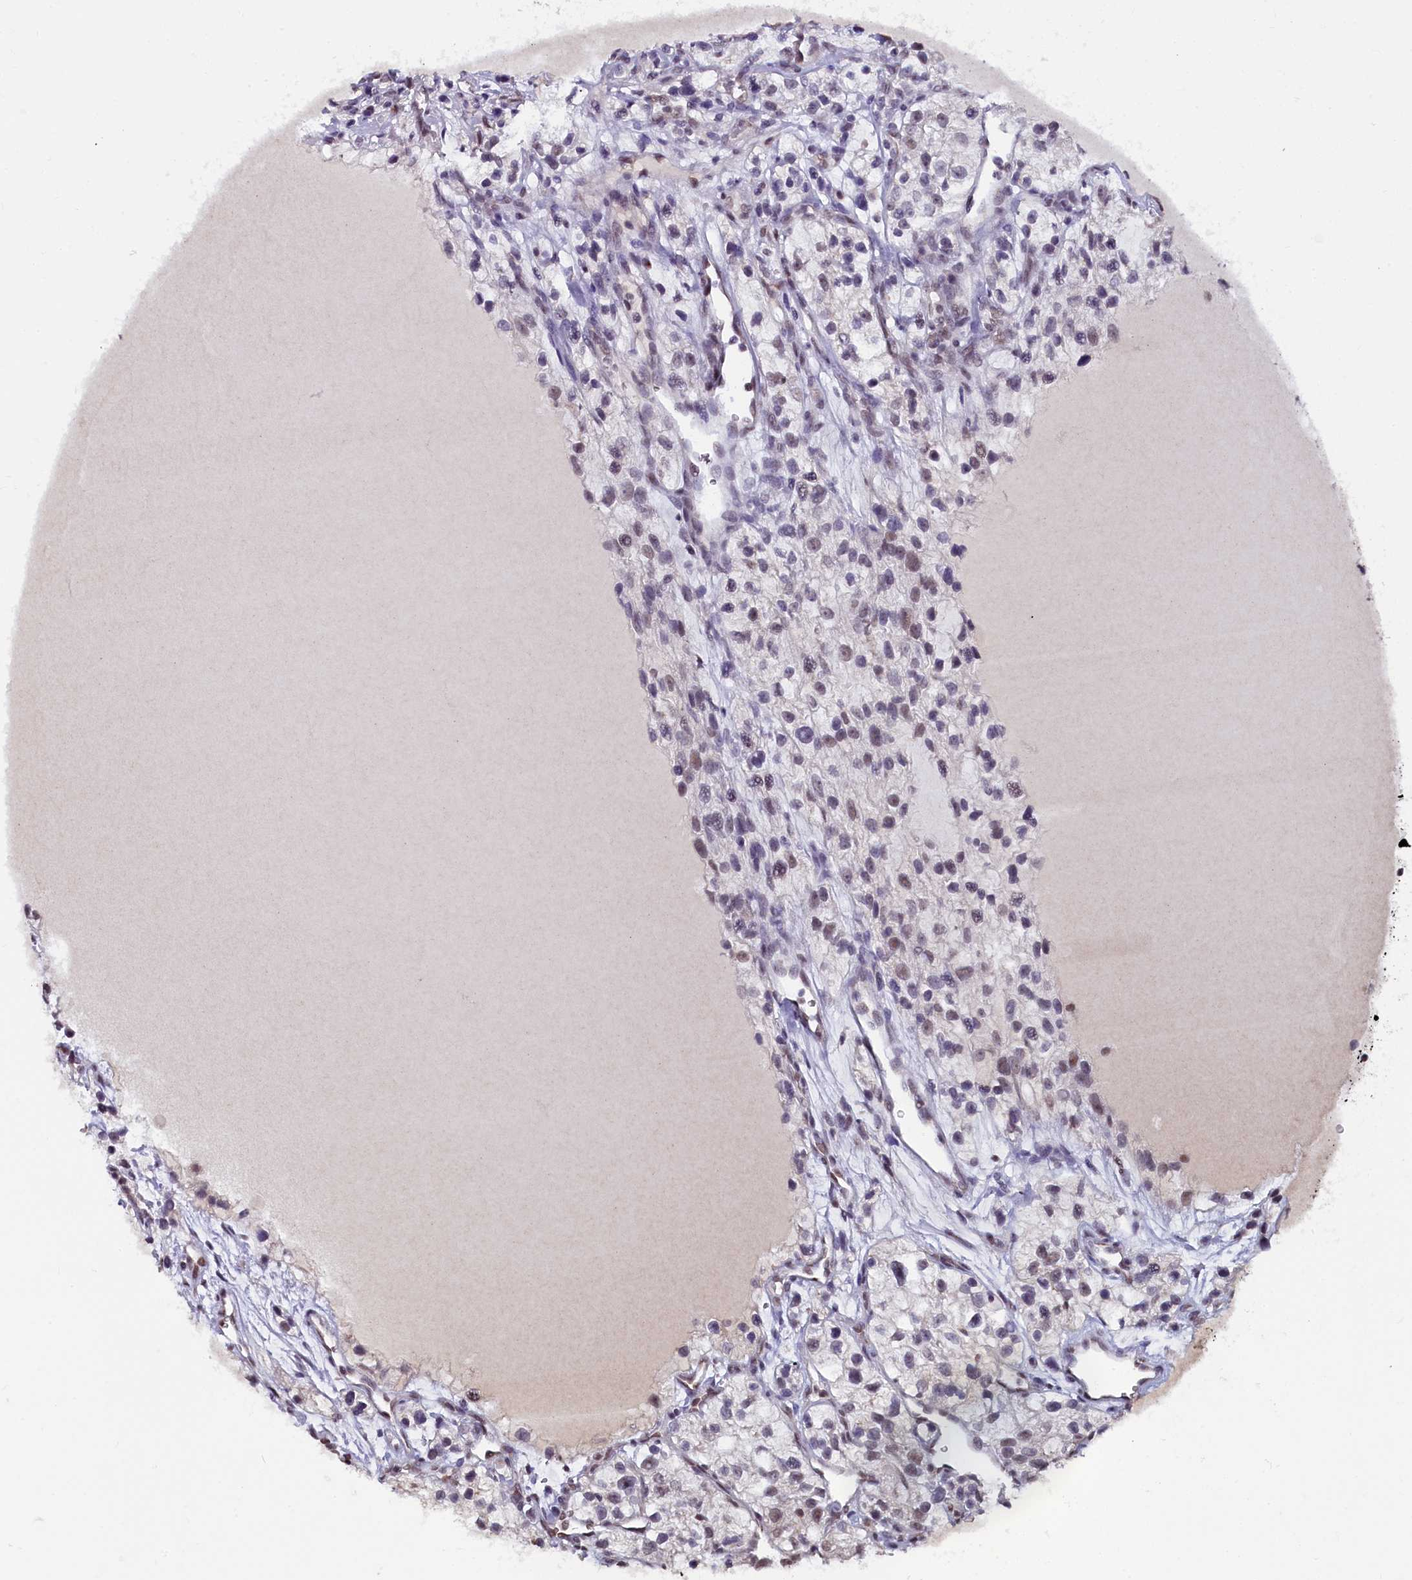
{"staining": {"intensity": "weak", "quantity": "<25%", "location": "nuclear"}, "tissue": "renal cancer", "cell_type": "Tumor cells", "image_type": "cancer", "snomed": [{"axis": "morphology", "description": "Adenocarcinoma, NOS"}, {"axis": "topography", "description": "Kidney"}], "caption": "The IHC histopathology image has no significant positivity in tumor cells of renal adenocarcinoma tissue. Nuclei are stained in blue.", "gene": "NCBP1", "patient": {"sex": "female", "age": 57}}